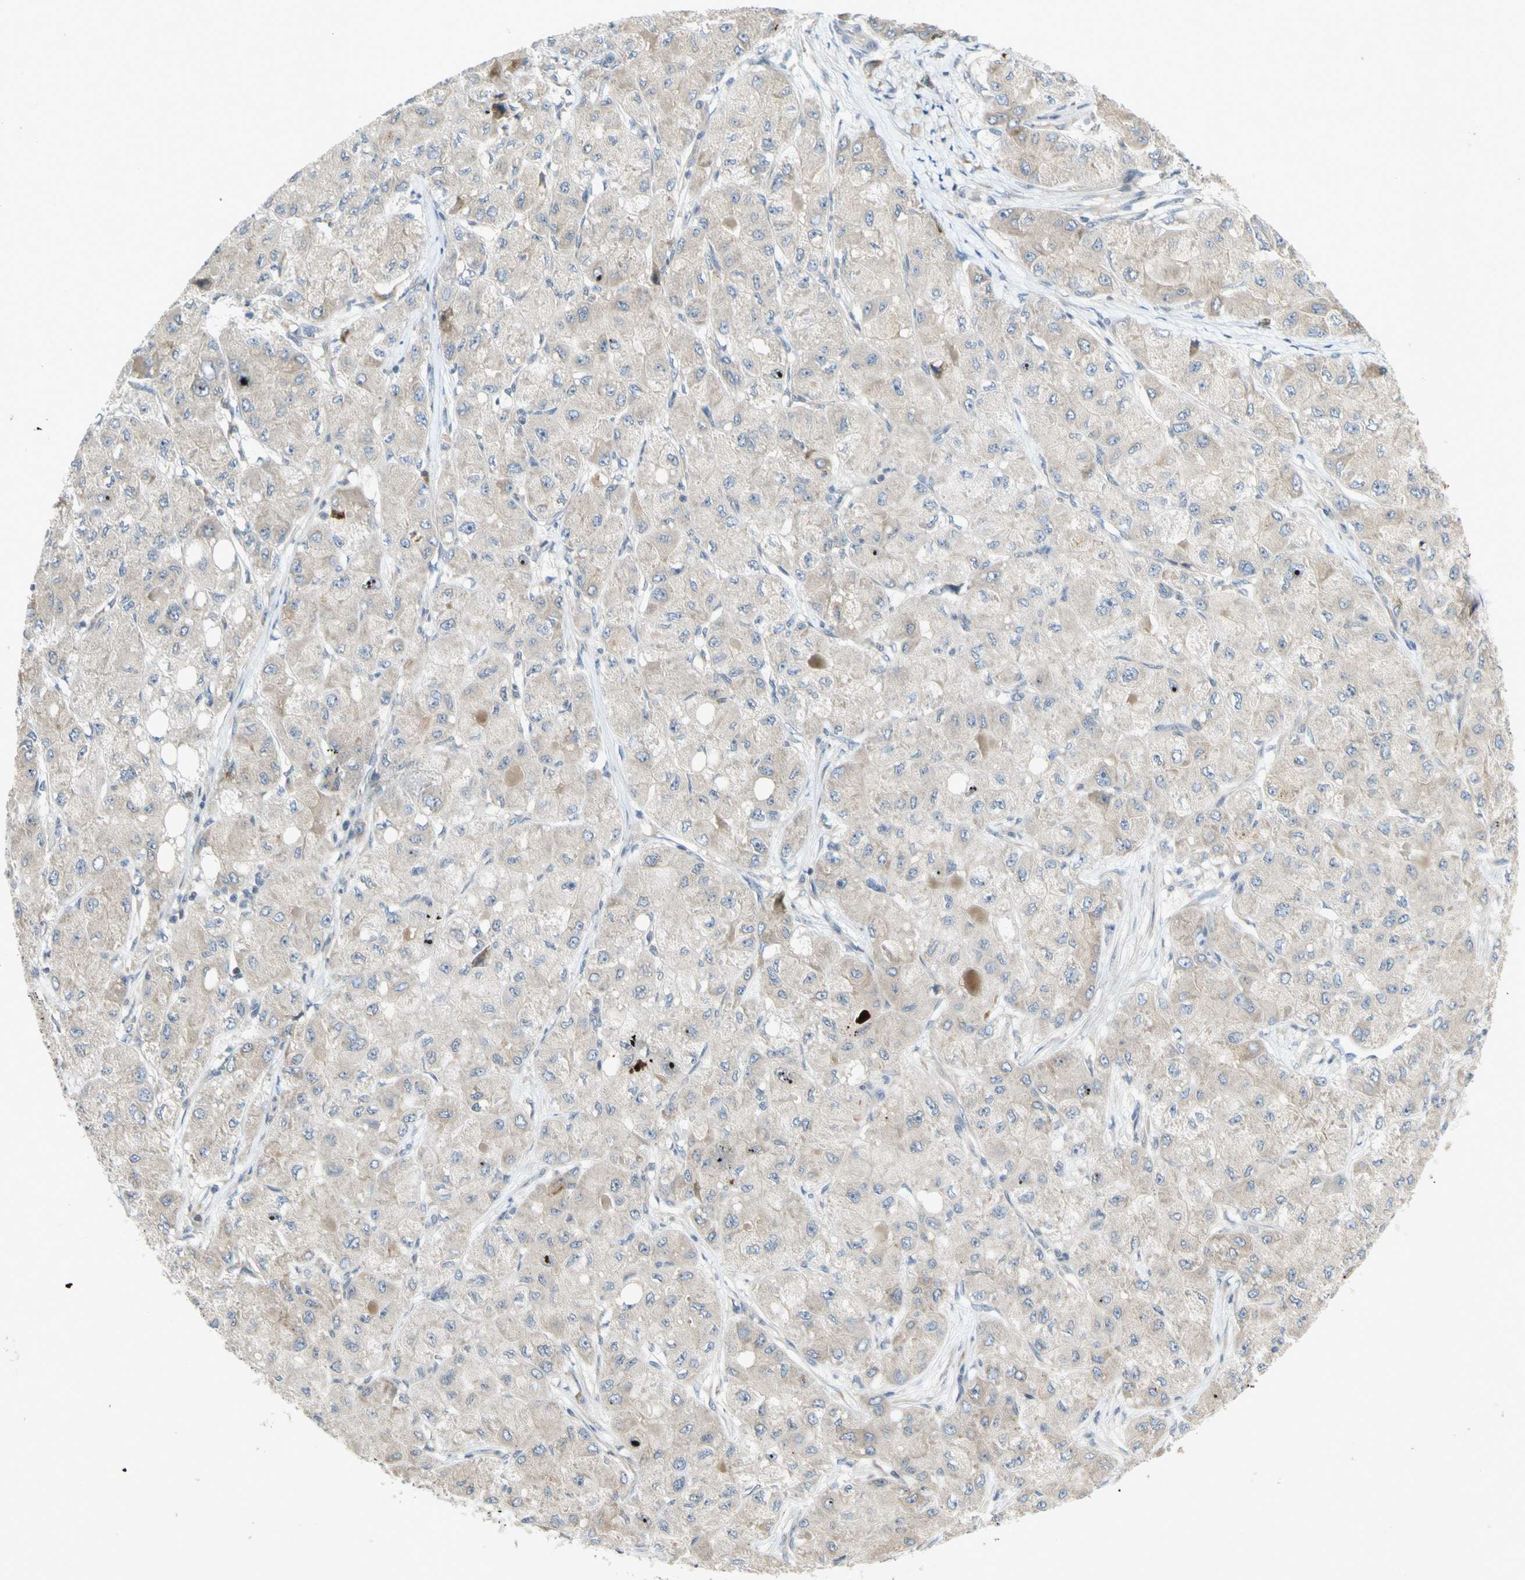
{"staining": {"intensity": "weak", "quantity": "25%-75%", "location": "cytoplasmic/membranous"}, "tissue": "liver cancer", "cell_type": "Tumor cells", "image_type": "cancer", "snomed": [{"axis": "morphology", "description": "Carcinoma, Hepatocellular, NOS"}, {"axis": "topography", "description": "Liver"}], "caption": "Tumor cells display low levels of weak cytoplasmic/membranous expression in approximately 25%-75% of cells in human liver hepatocellular carcinoma. Nuclei are stained in blue.", "gene": "ETF1", "patient": {"sex": "male", "age": 80}}